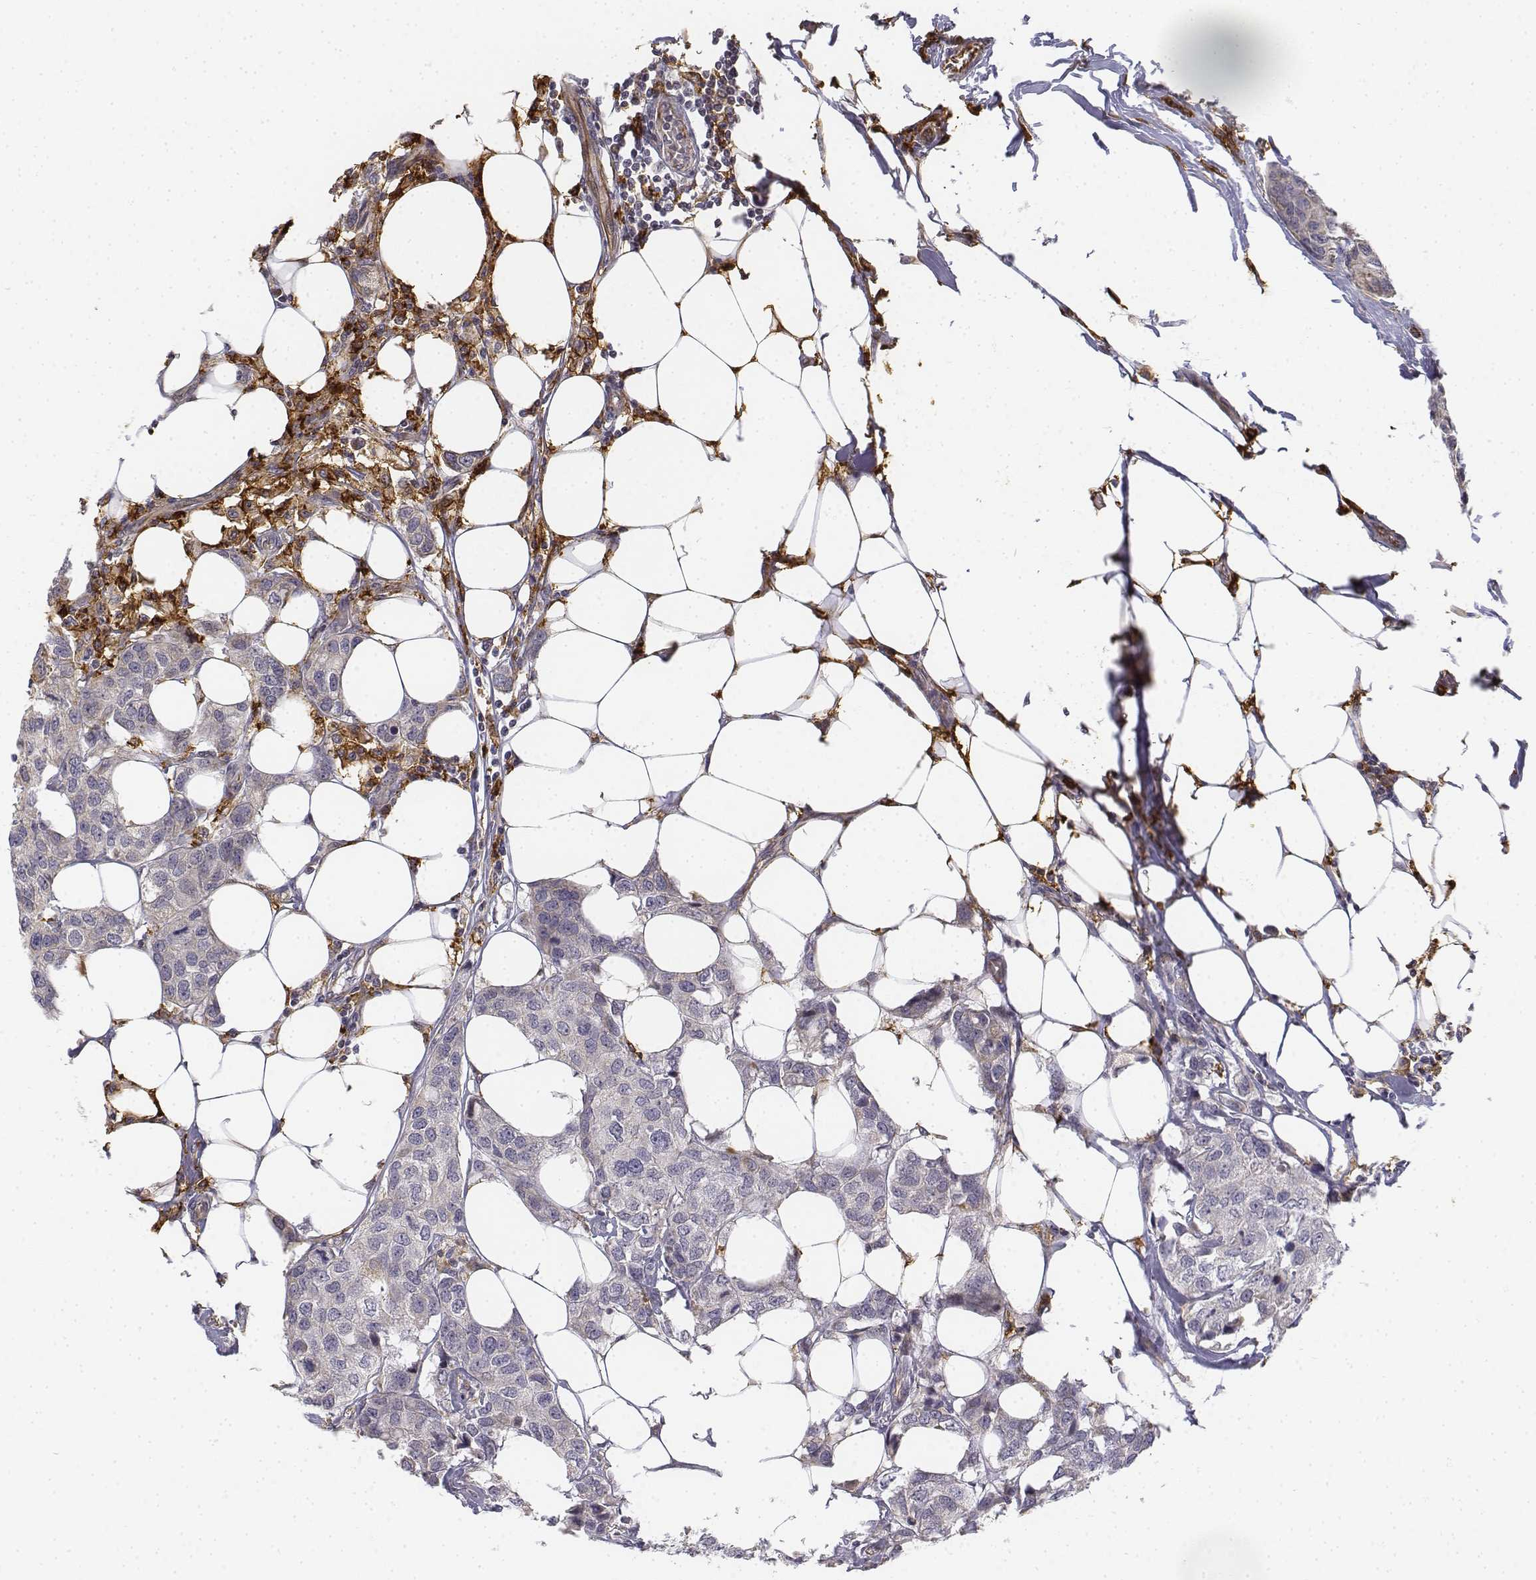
{"staining": {"intensity": "negative", "quantity": "none", "location": "none"}, "tissue": "breast cancer", "cell_type": "Tumor cells", "image_type": "cancer", "snomed": [{"axis": "morphology", "description": "Duct carcinoma"}, {"axis": "topography", "description": "Breast"}], "caption": "Invasive ductal carcinoma (breast) was stained to show a protein in brown. There is no significant positivity in tumor cells.", "gene": "CD14", "patient": {"sex": "female", "age": 80}}